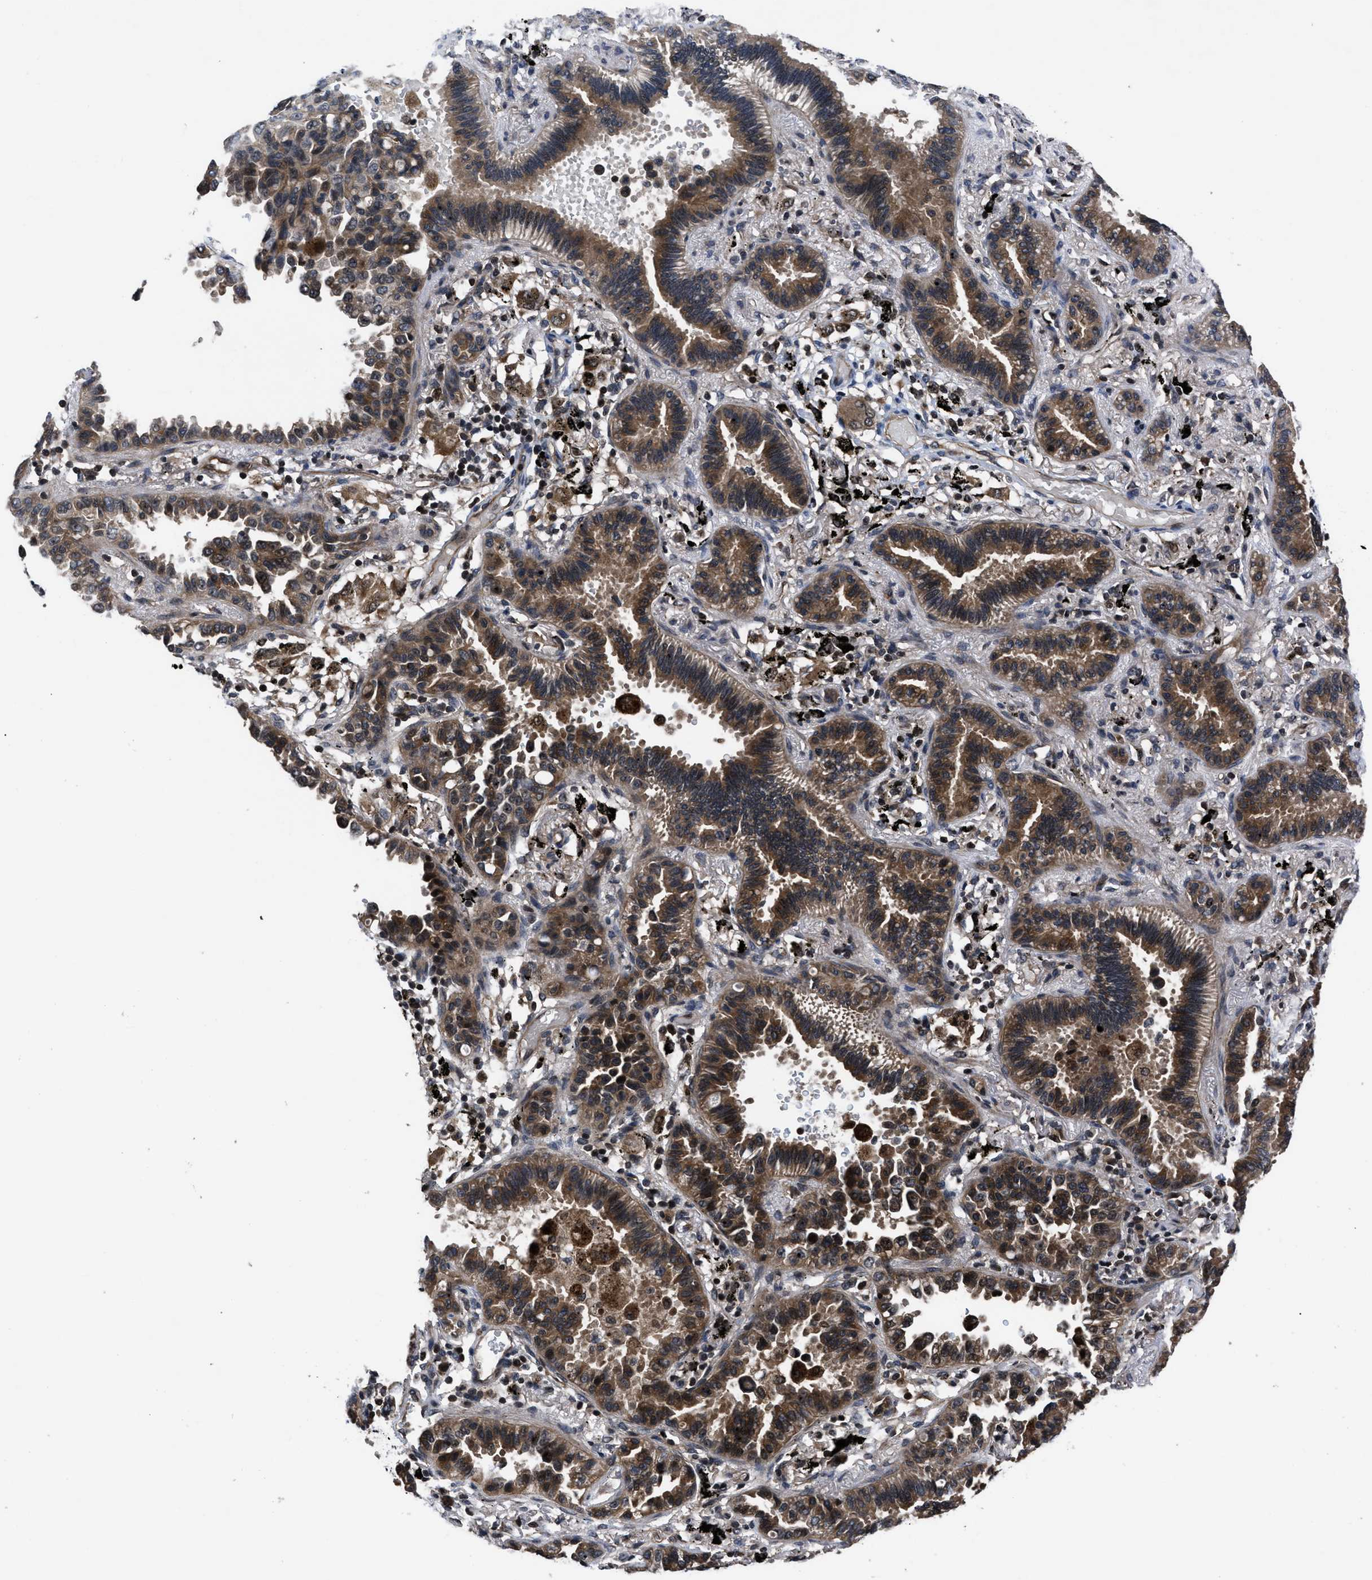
{"staining": {"intensity": "moderate", "quantity": "25%-75%", "location": "cytoplasmic/membranous"}, "tissue": "lung cancer", "cell_type": "Tumor cells", "image_type": "cancer", "snomed": [{"axis": "morphology", "description": "Normal tissue, NOS"}, {"axis": "morphology", "description": "Adenocarcinoma, NOS"}, {"axis": "topography", "description": "Lung"}], "caption": "A histopathology image of human lung cancer (adenocarcinoma) stained for a protein demonstrates moderate cytoplasmic/membranous brown staining in tumor cells. Immunohistochemistry (ihc) stains the protein of interest in brown and the nuclei are stained blue.", "gene": "DNAJC14", "patient": {"sex": "male", "age": 59}}